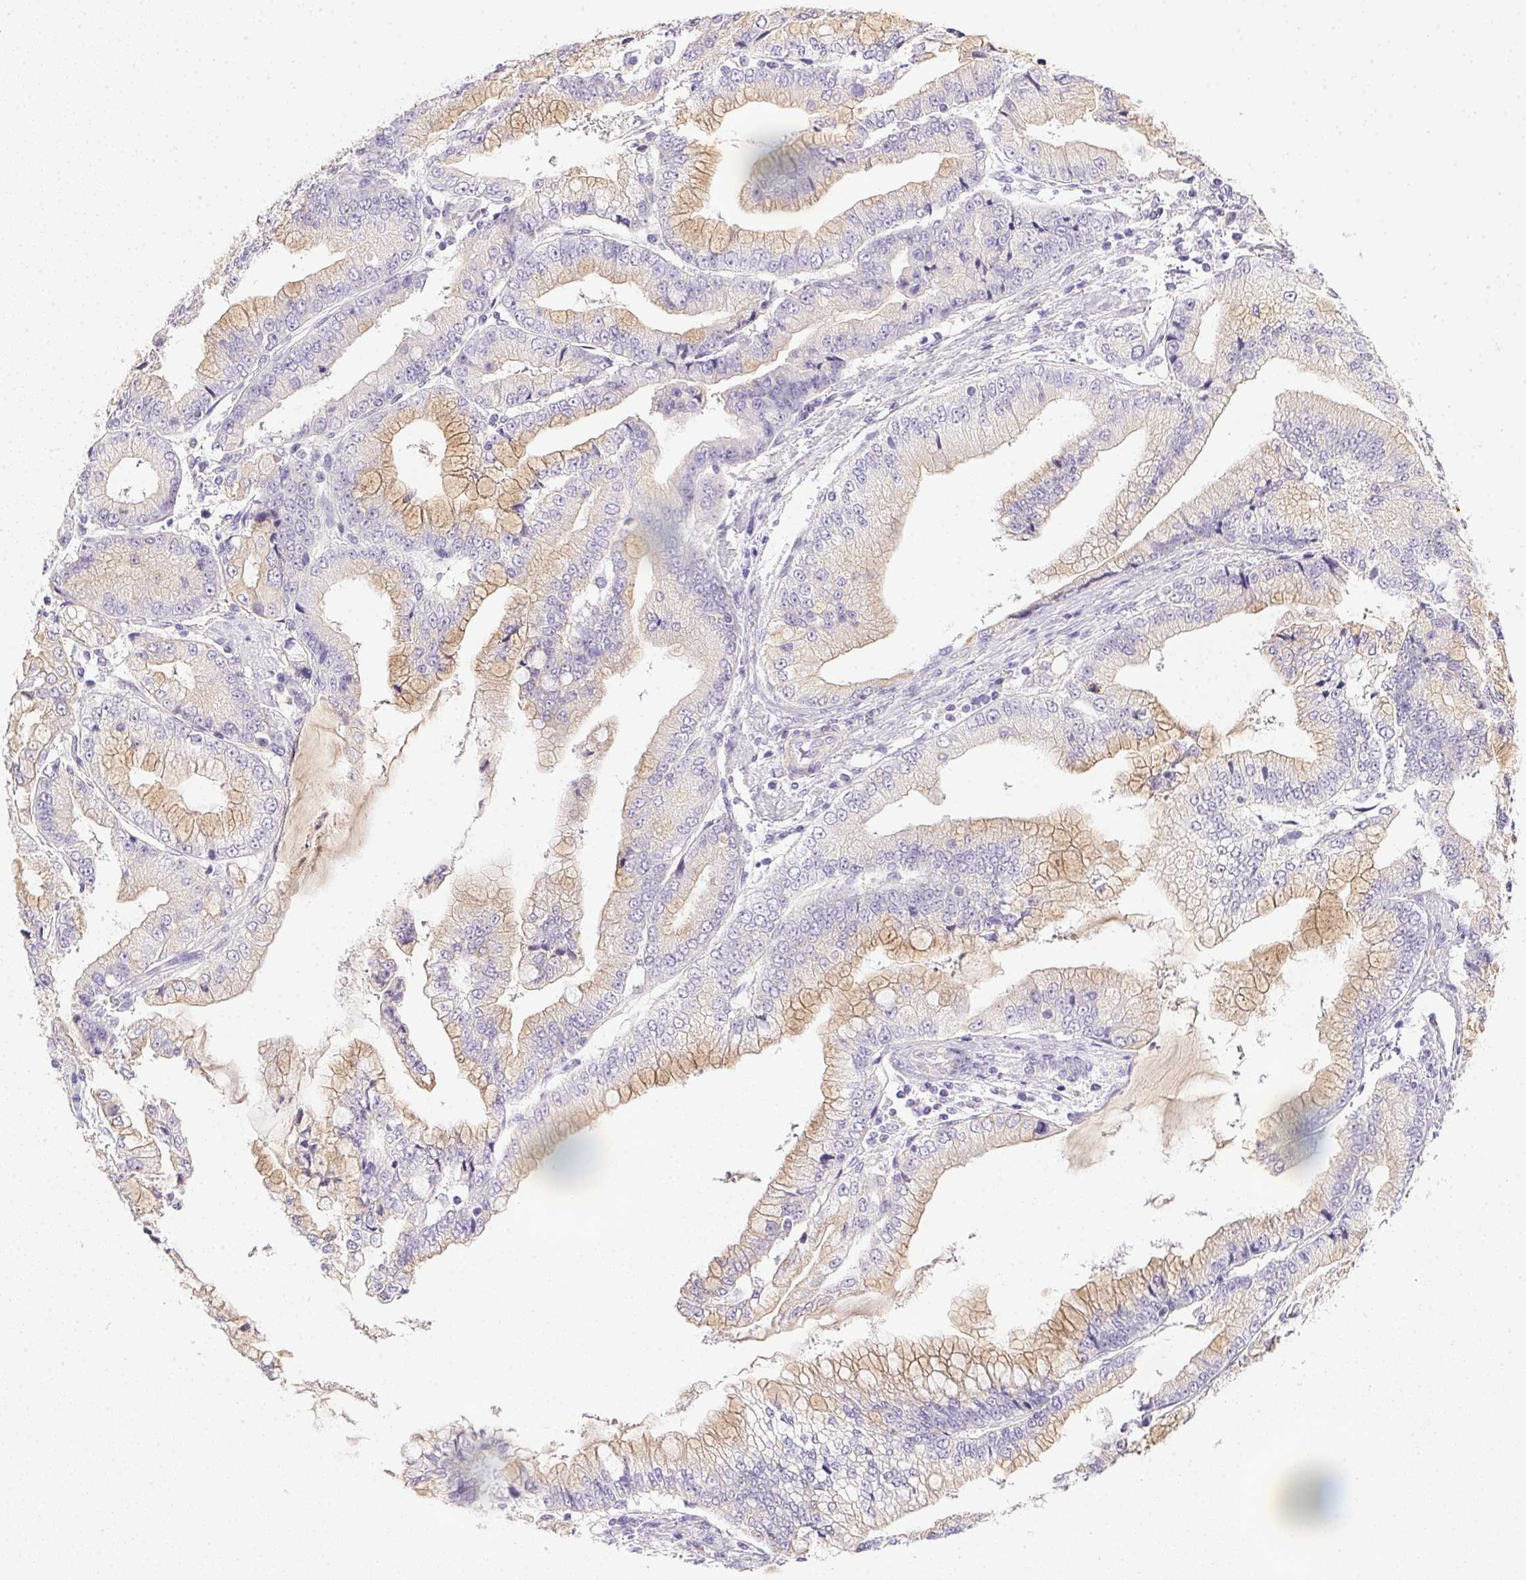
{"staining": {"intensity": "weak", "quantity": "25%-75%", "location": "cytoplasmic/membranous"}, "tissue": "stomach cancer", "cell_type": "Tumor cells", "image_type": "cancer", "snomed": [{"axis": "morphology", "description": "Adenocarcinoma, NOS"}, {"axis": "topography", "description": "Stomach, upper"}], "caption": "High-power microscopy captured an immunohistochemistry photomicrograph of stomach cancer, revealing weak cytoplasmic/membranous staining in about 25%-75% of tumor cells.", "gene": "SLC17A7", "patient": {"sex": "female", "age": 74}}